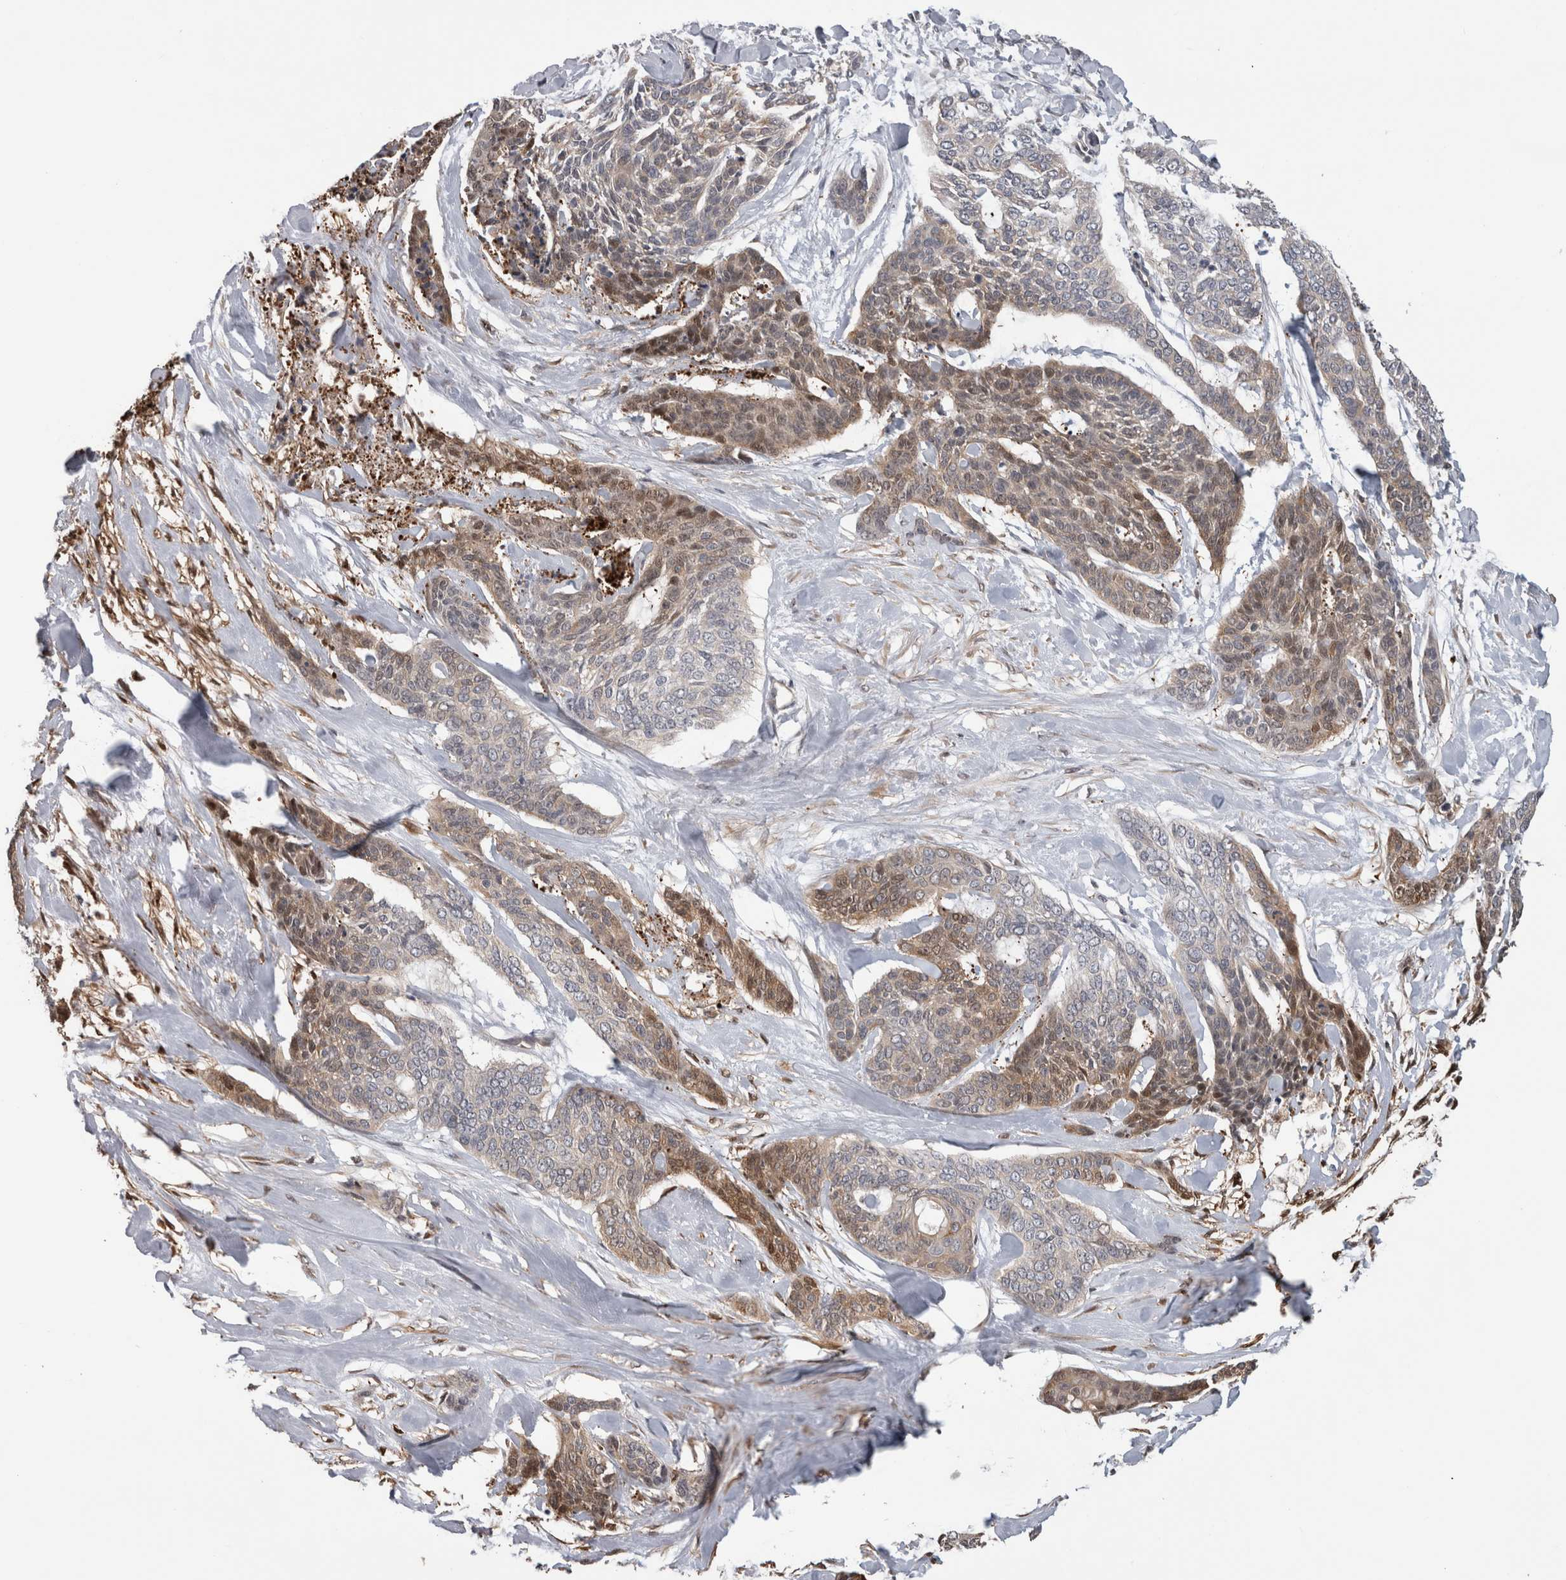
{"staining": {"intensity": "weak", "quantity": "25%-75%", "location": "cytoplasmic/membranous"}, "tissue": "skin cancer", "cell_type": "Tumor cells", "image_type": "cancer", "snomed": [{"axis": "morphology", "description": "Basal cell carcinoma"}, {"axis": "topography", "description": "Skin"}], "caption": "Human basal cell carcinoma (skin) stained with a protein marker reveals weak staining in tumor cells.", "gene": "USH1G", "patient": {"sex": "female", "age": 64}}